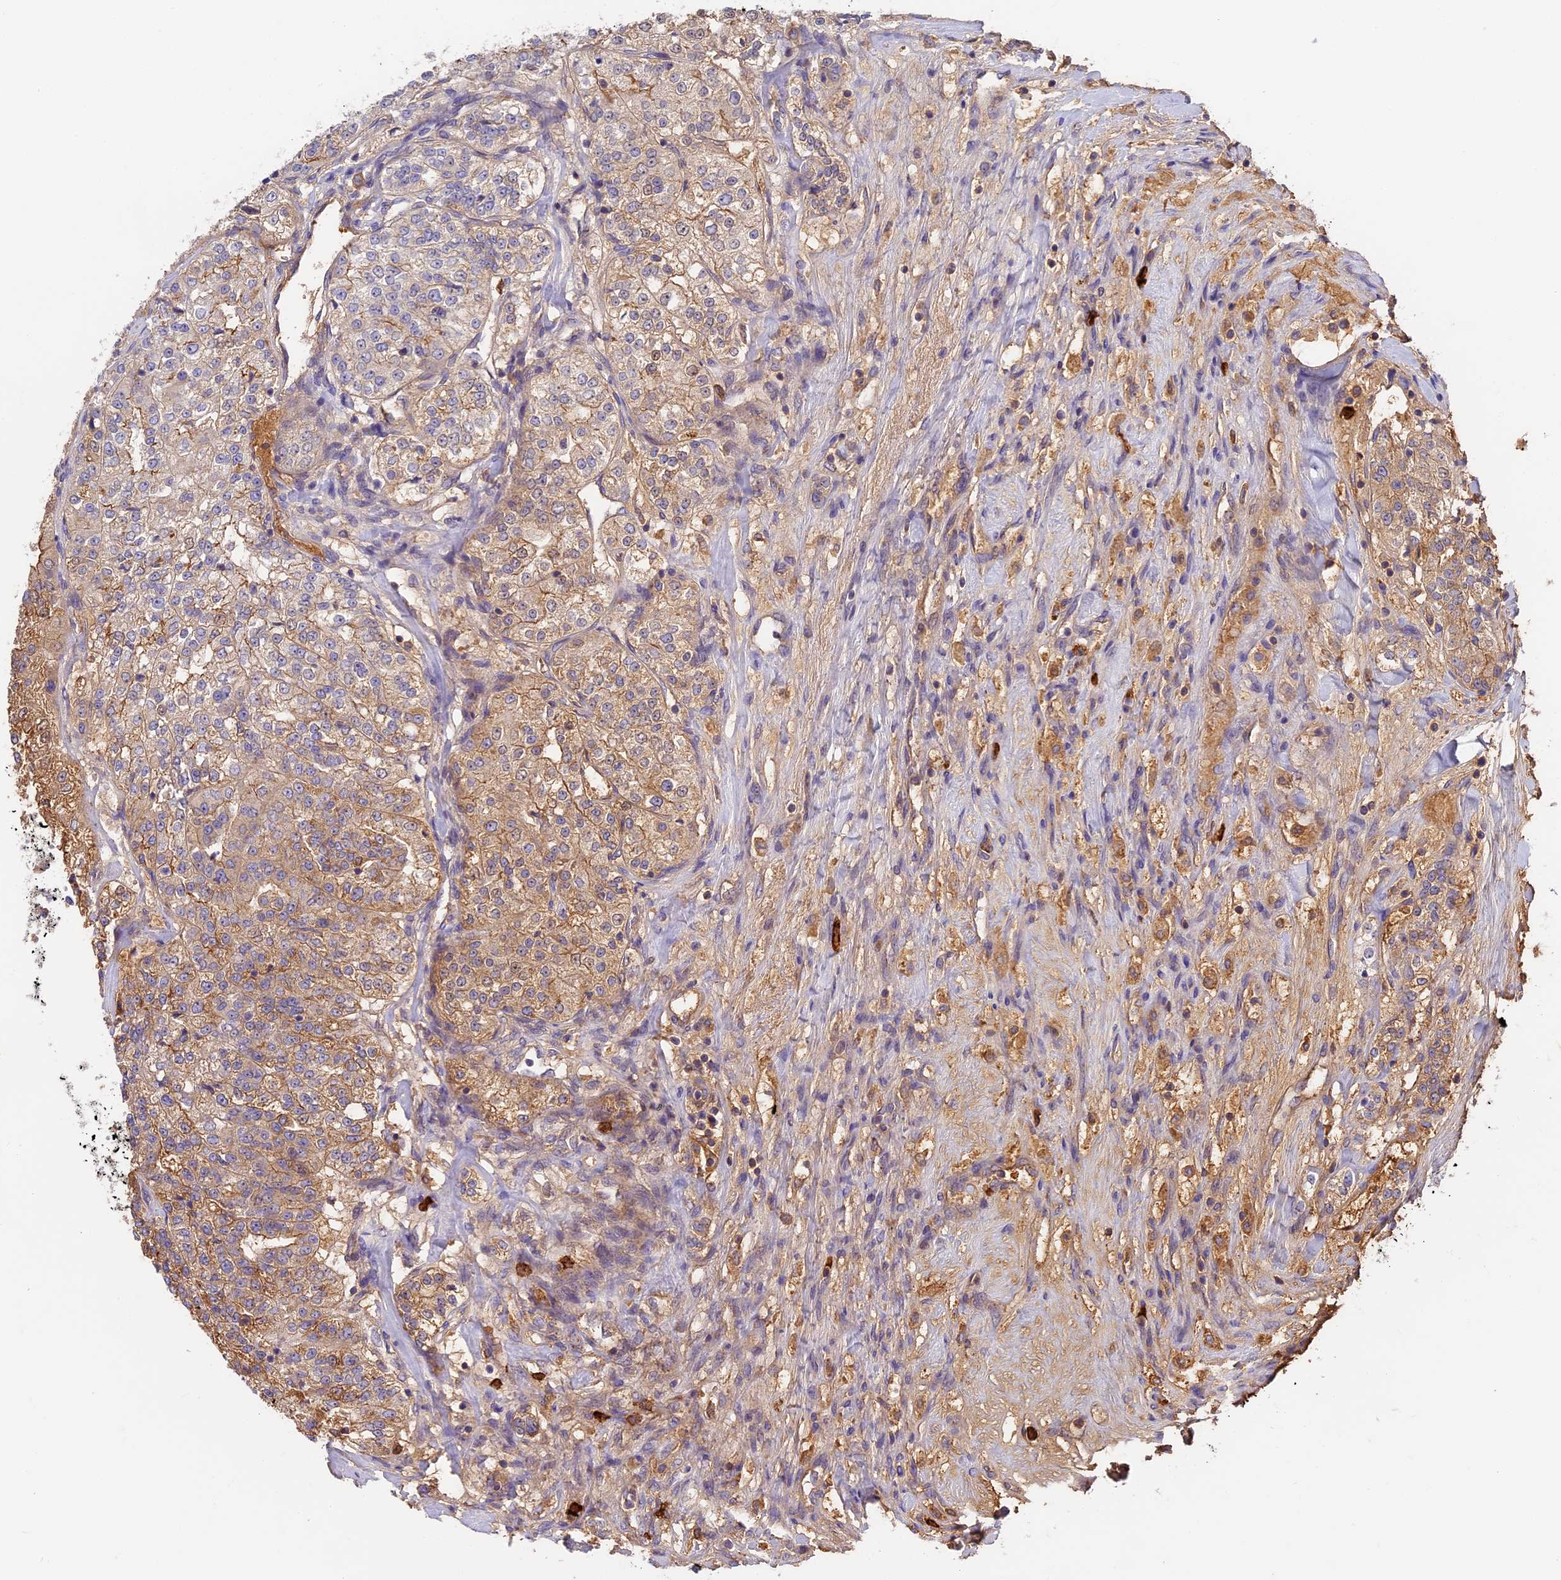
{"staining": {"intensity": "moderate", "quantity": "25%-75%", "location": "cytoplasmic/membranous"}, "tissue": "renal cancer", "cell_type": "Tumor cells", "image_type": "cancer", "snomed": [{"axis": "morphology", "description": "Adenocarcinoma, NOS"}, {"axis": "topography", "description": "Kidney"}], "caption": "The immunohistochemical stain shows moderate cytoplasmic/membranous expression in tumor cells of renal adenocarcinoma tissue.", "gene": "ADGRD1", "patient": {"sex": "female", "age": 63}}